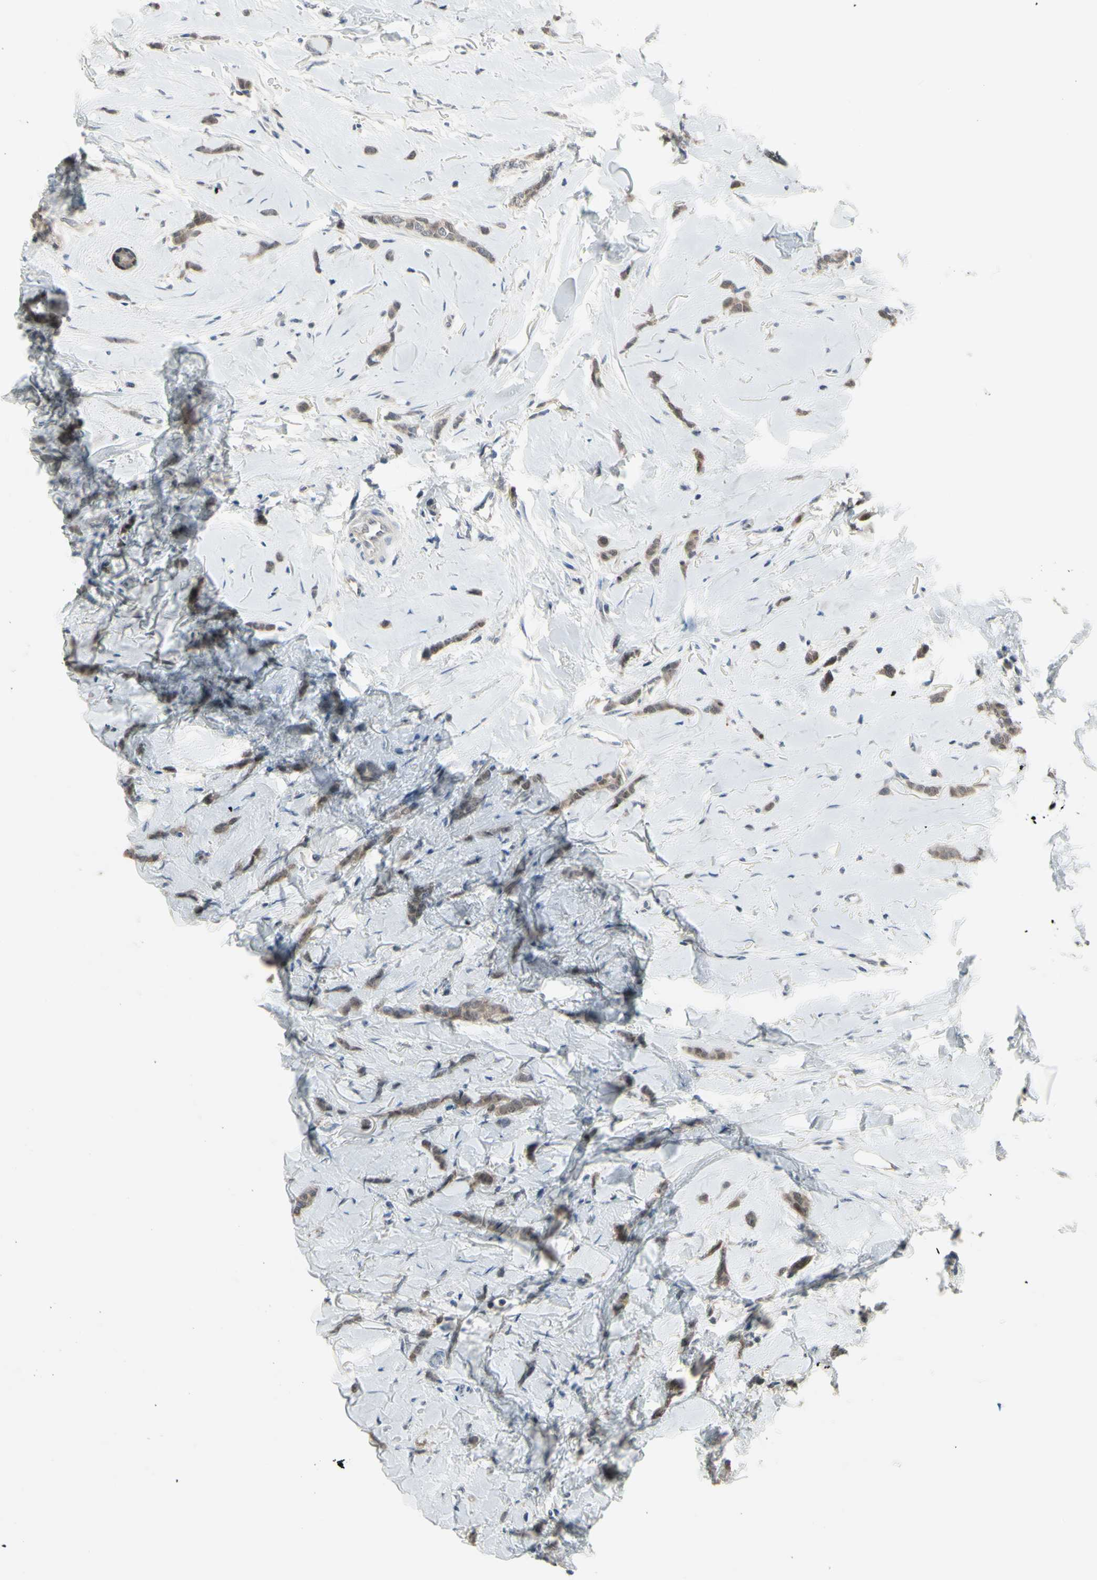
{"staining": {"intensity": "weak", "quantity": ">75%", "location": "cytoplasmic/membranous"}, "tissue": "breast cancer", "cell_type": "Tumor cells", "image_type": "cancer", "snomed": [{"axis": "morphology", "description": "Lobular carcinoma"}, {"axis": "topography", "description": "Skin"}, {"axis": "topography", "description": "Breast"}], "caption": "Immunohistochemistry (IHC) micrograph of human breast cancer (lobular carcinoma) stained for a protein (brown), which reveals low levels of weak cytoplasmic/membranous expression in approximately >75% of tumor cells.", "gene": "HSPA4", "patient": {"sex": "female", "age": 46}}